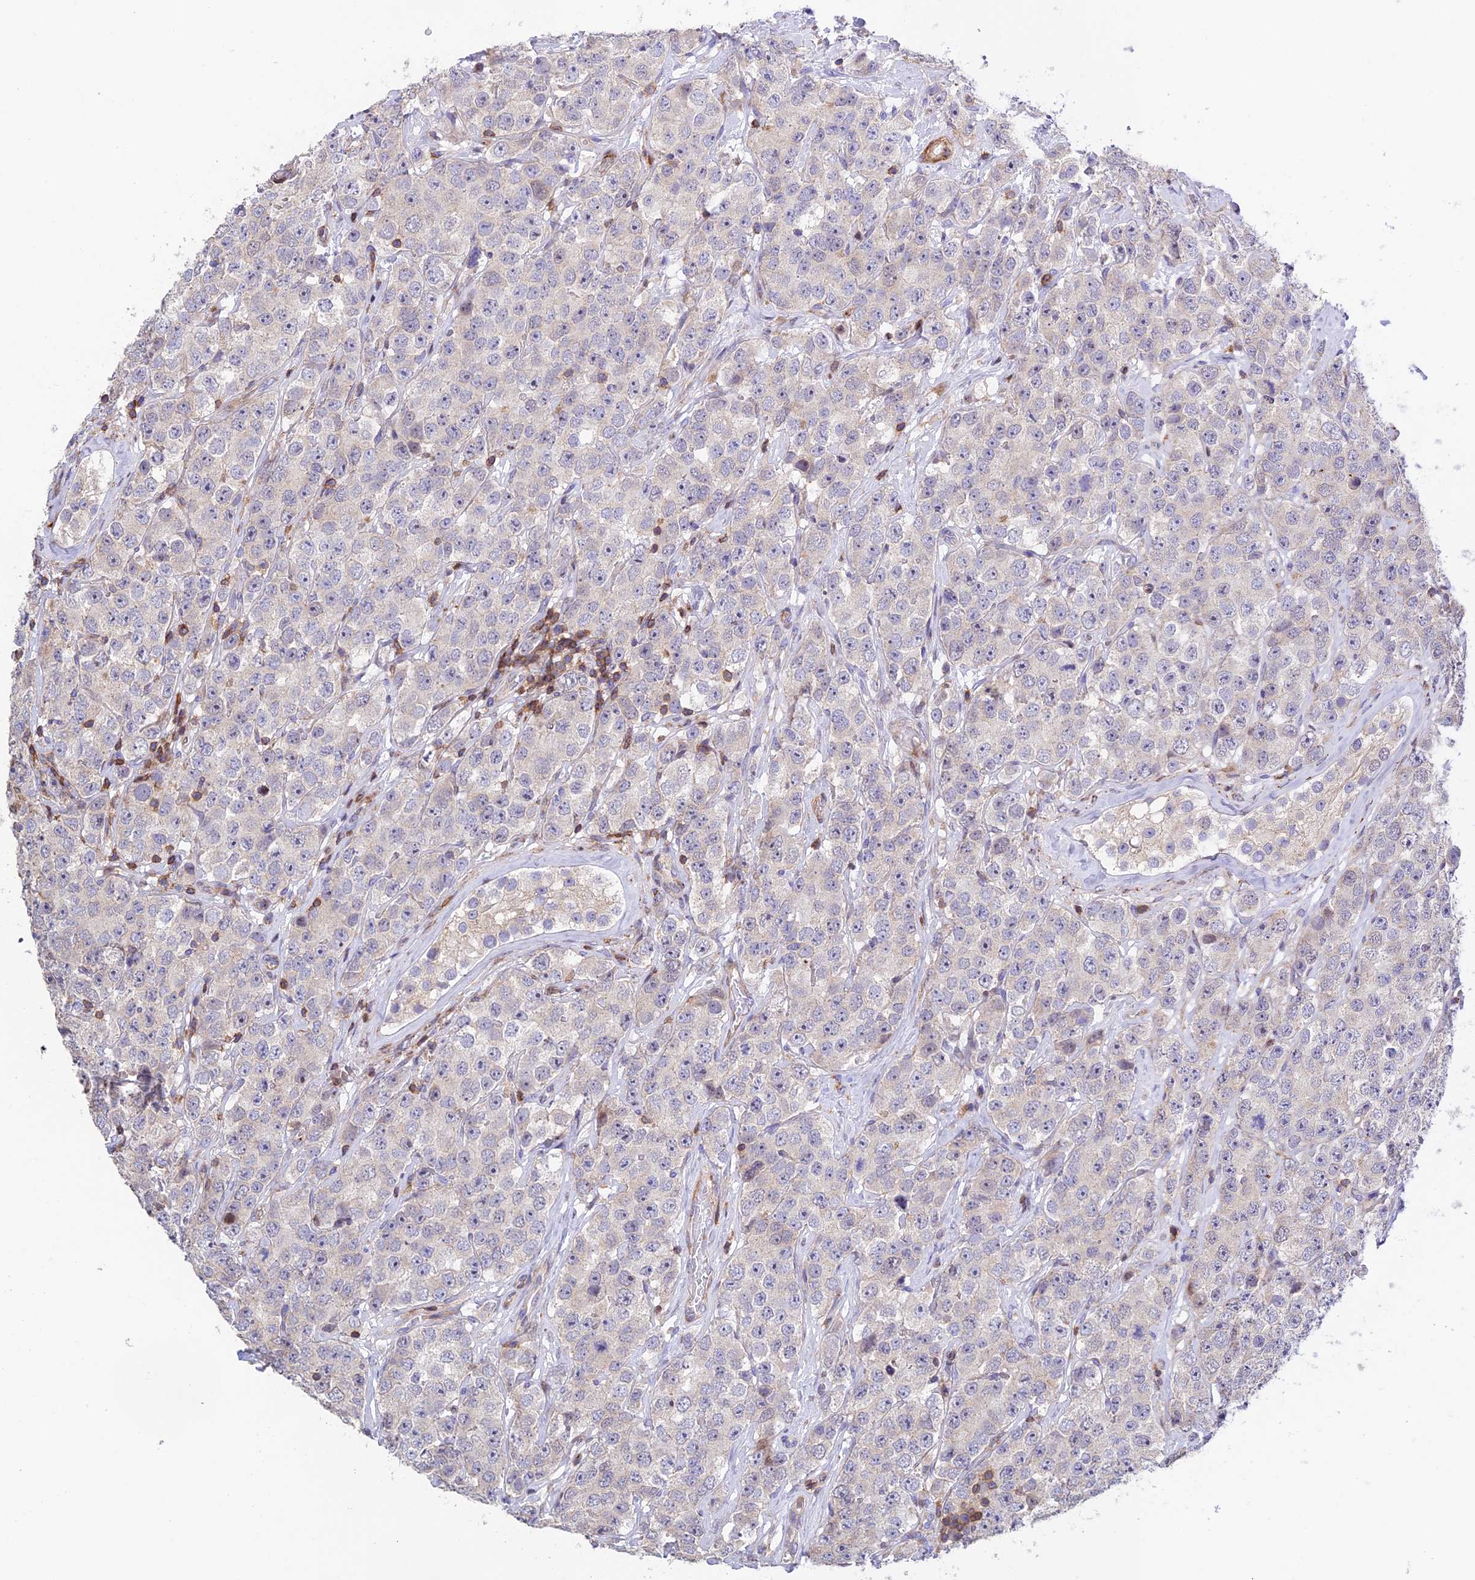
{"staining": {"intensity": "negative", "quantity": "none", "location": "none"}, "tissue": "testis cancer", "cell_type": "Tumor cells", "image_type": "cancer", "snomed": [{"axis": "morphology", "description": "Seminoma, NOS"}, {"axis": "topography", "description": "Testis"}], "caption": "Human testis seminoma stained for a protein using immunohistochemistry (IHC) displays no positivity in tumor cells.", "gene": "PRIM1", "patient": {"sex": "male", "age": 28}}